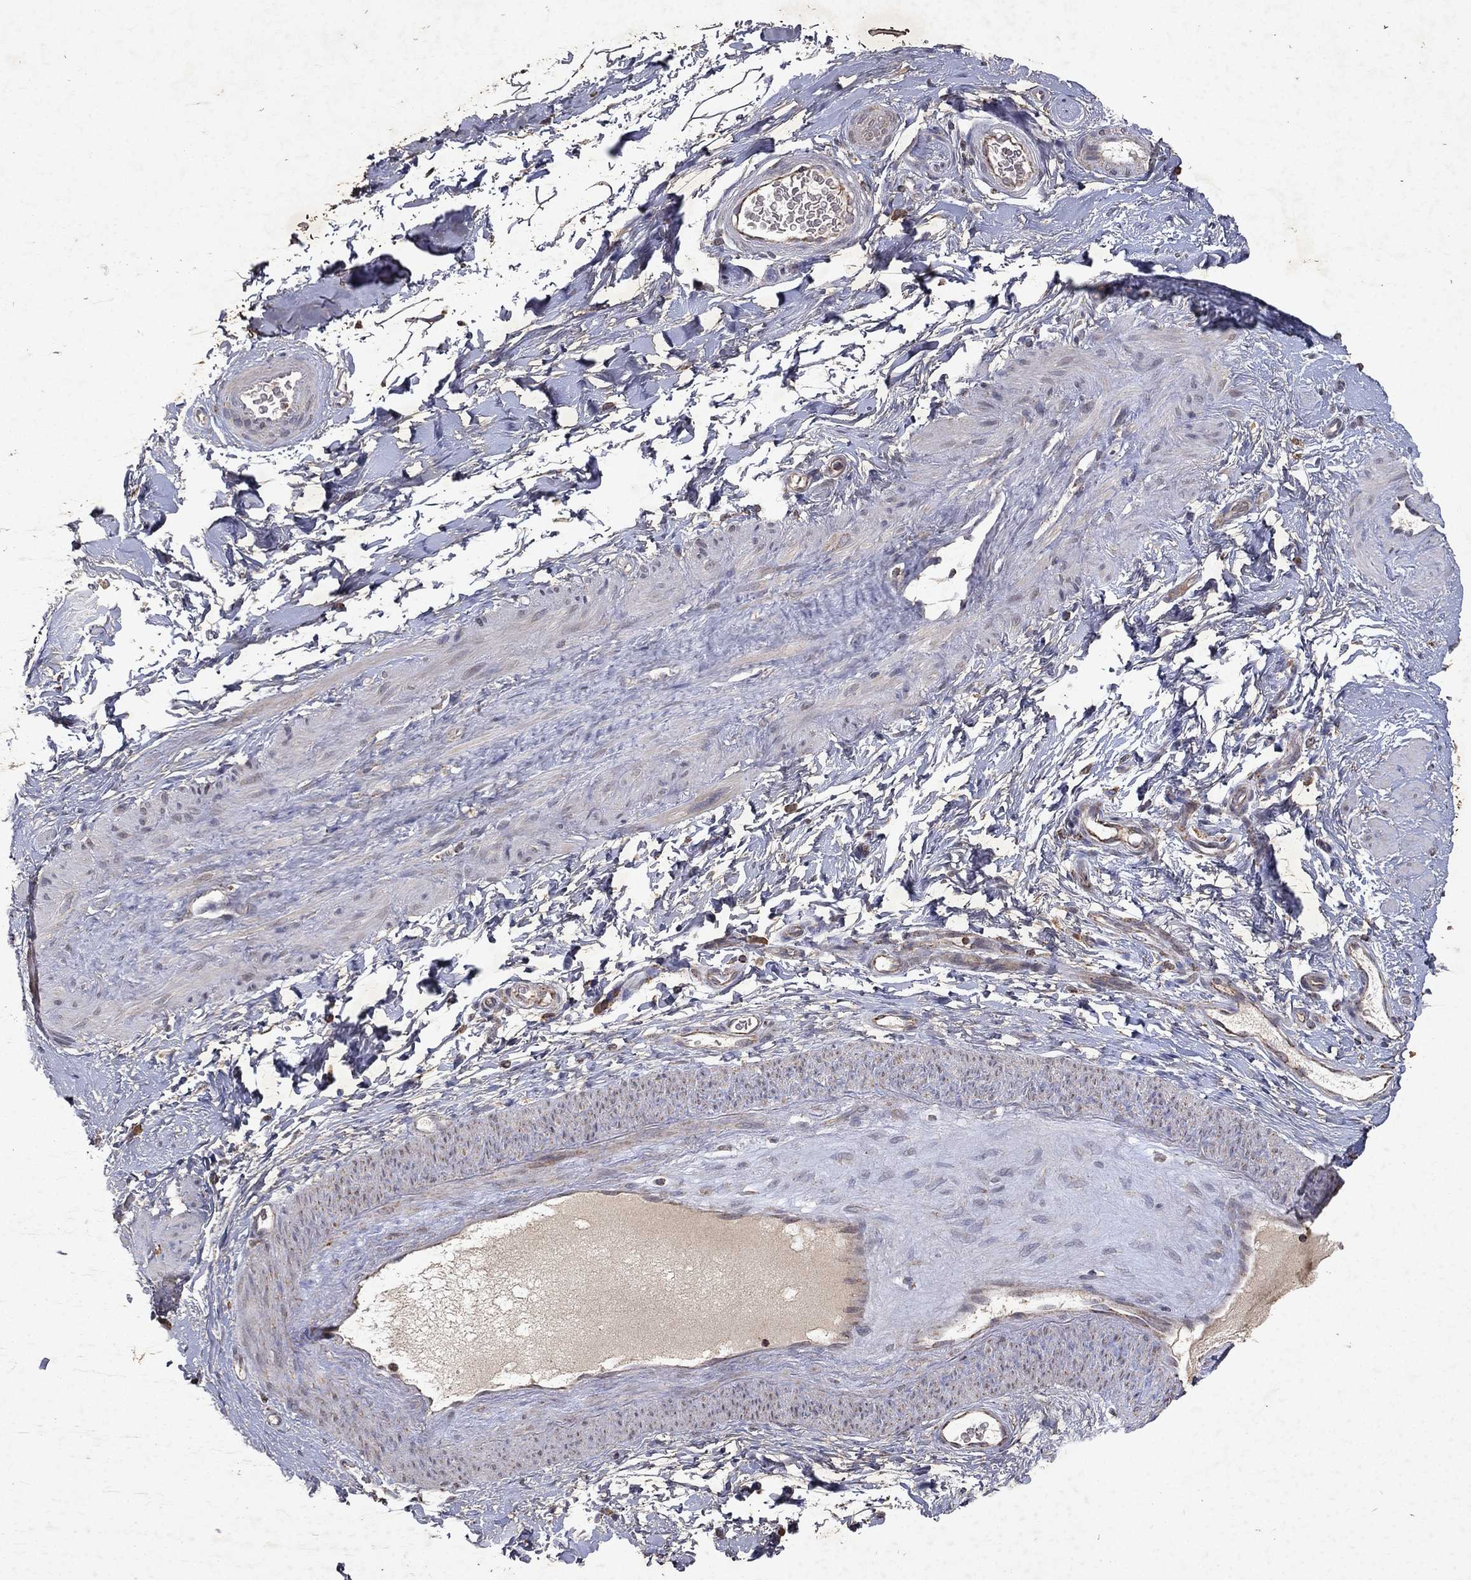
{"staining": {"intensity": "moderate", "quantity": "25%-75%", "location": "cytoplasmic/membranous"}, "tissue": "adipose tissue", "cell_type": "Adipocytes", "image_type": "normal", "snomed": [{"axis": "morphology", "description": "Normal tissue, NOS"}, {"axis": "topography", "description": "Soft tissue"}, {"axis": "topography", "description": "Vascular tissue"}], "caption": "An image showing moderate cytoplasmic/membranous staining in approximately 25%-75% of adipocytes in normal adipose tissue, as visualized by brown immunohistochemical staining.", "gene": "PYROXD2", "patient": {"sex": "male", "age": 41}}